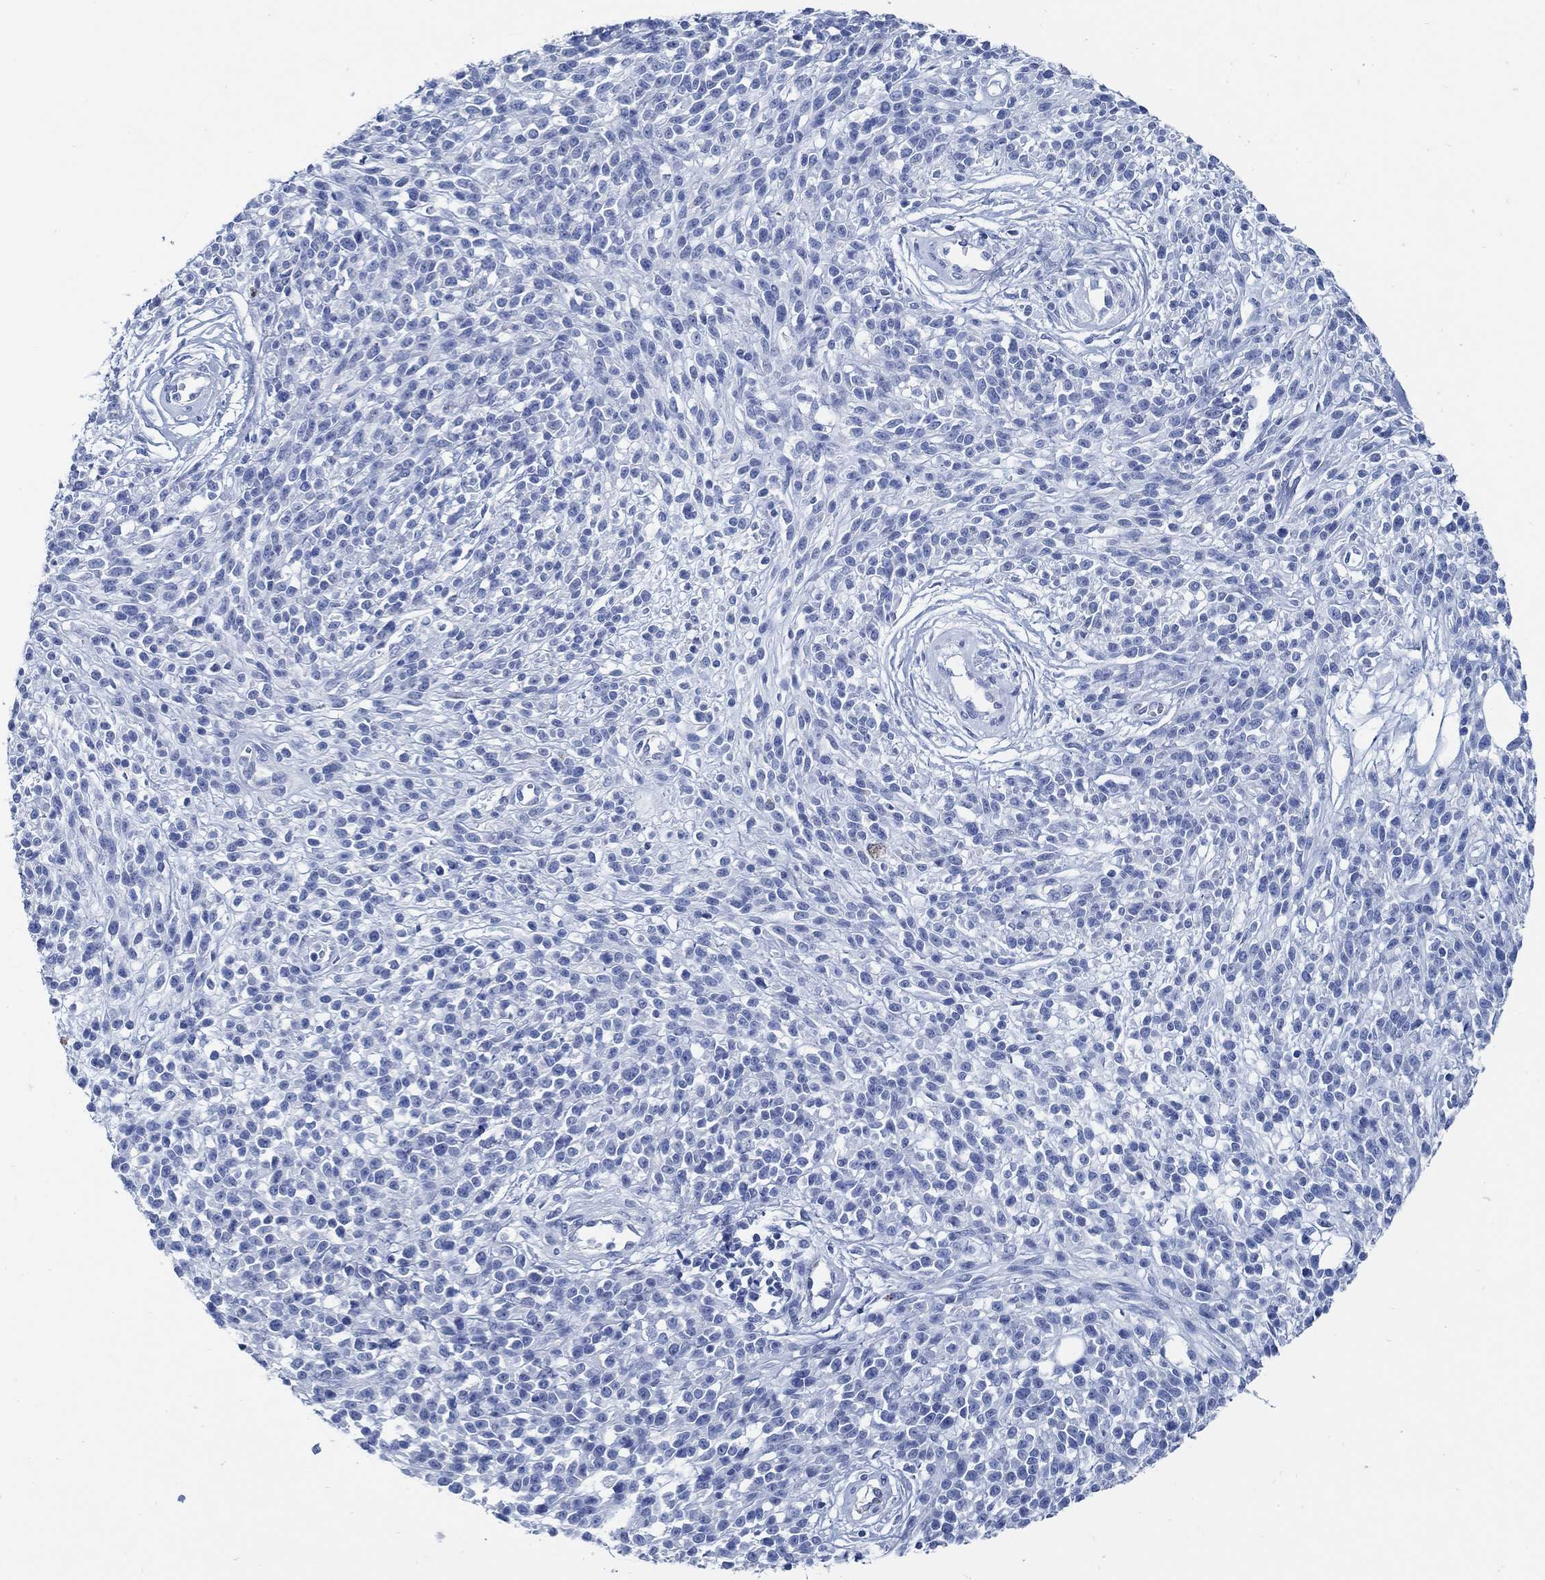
{"staining": {"intensity": "negative", "quantity": "none", "location": "none"}, "tissue": "melanoma", "cell_type": "Tumor cells", "image_type": "cancer", "snomed": [{"axis": "morphology", "description": "Malignant melanoma, NOS"}, {"axis": "topography", "description": "Skin"}, {"axis": "topography", "description": "Skin of trunk"}], "caption": "The image reveals no staining of tumor cells in melanoma.", "gene": "SLC45A1", "patient": {"sex": "male", "age": 74}}